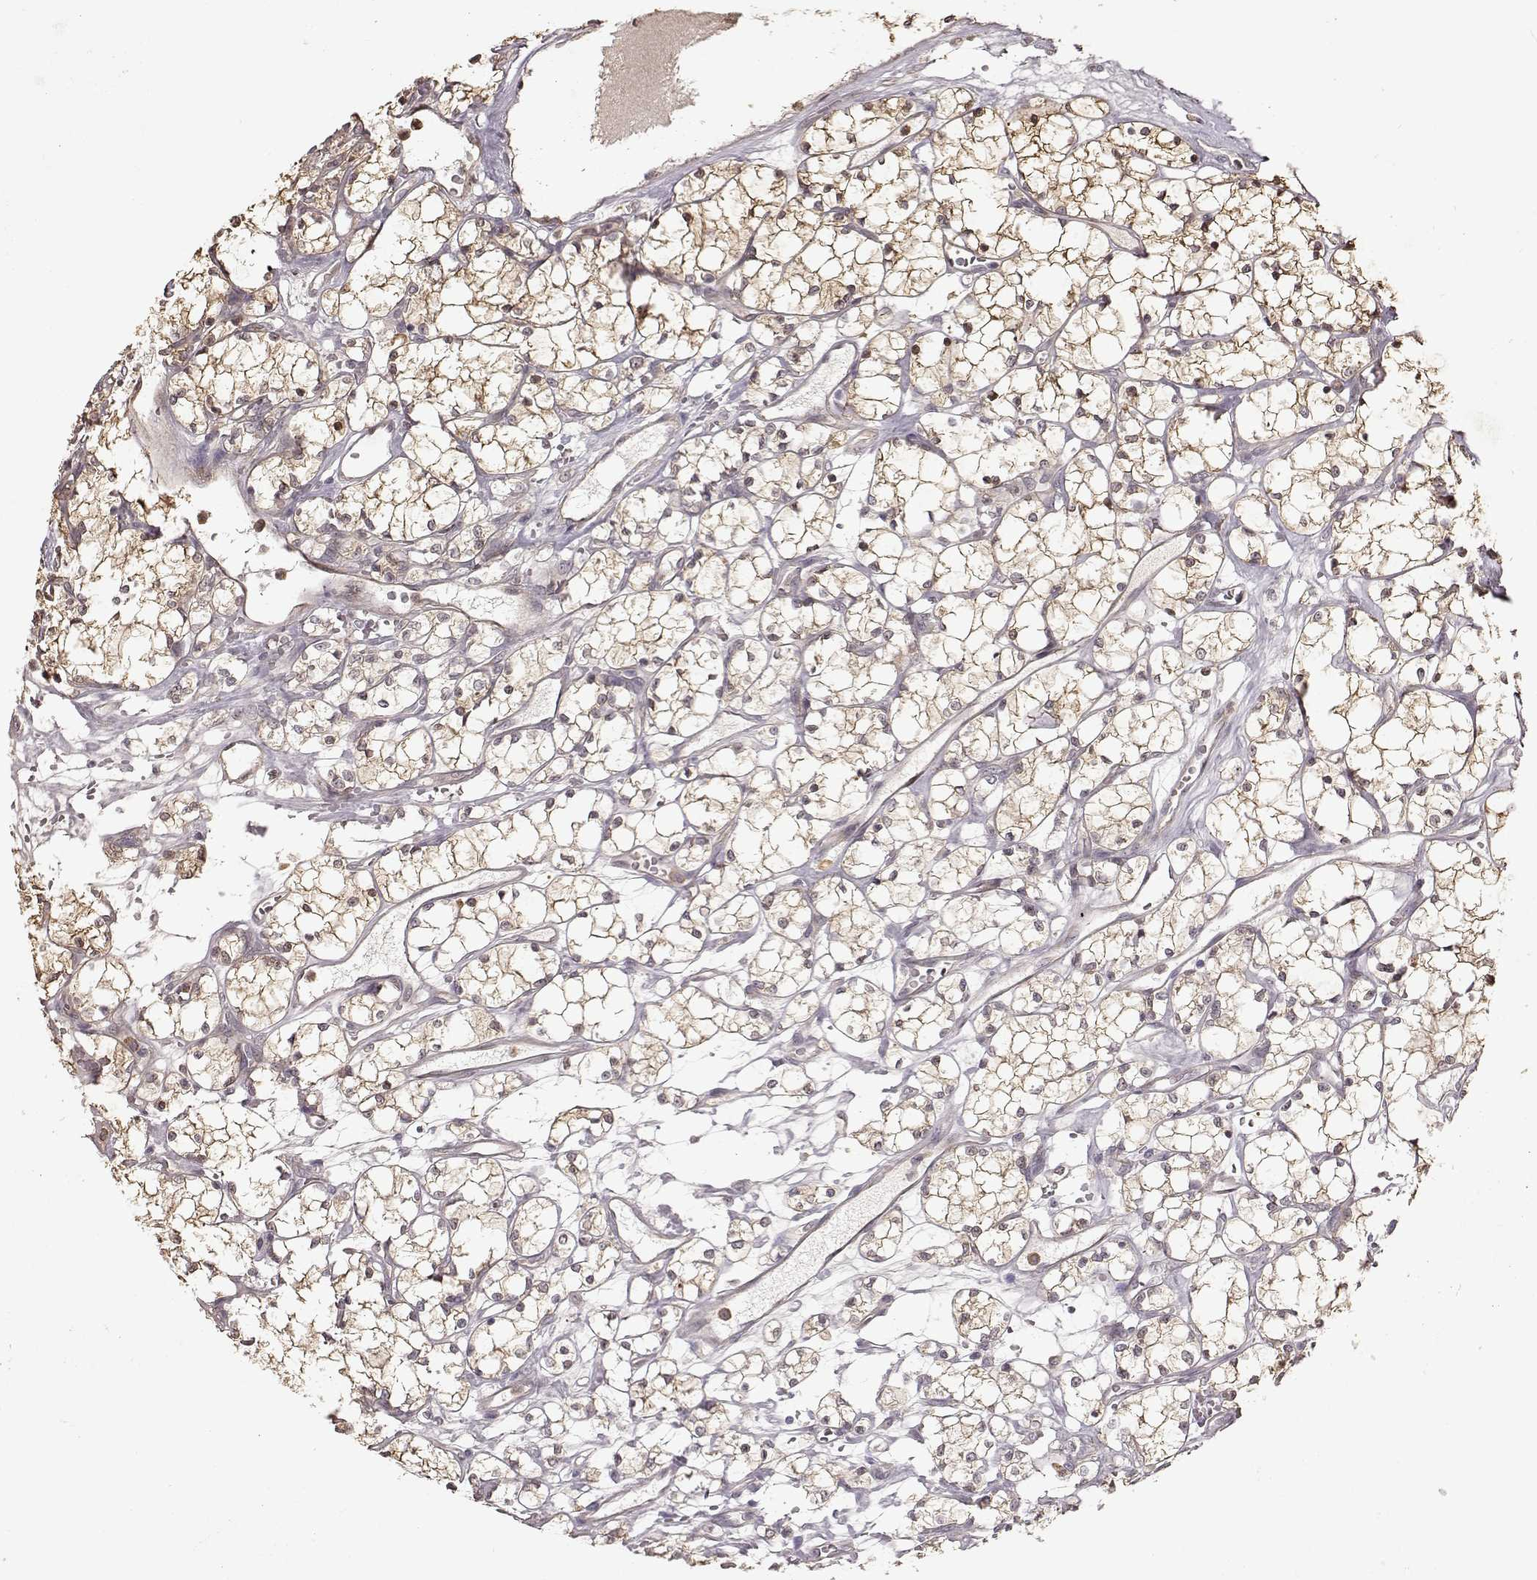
{"staining": {"intensity": "moderate", "quantity": ">75%", "location": "cytoplasmic/membranous"}, "tissue": "renal cancer", "cell_type": "Tumor cells", "image_type": "cancer", "snomed": [{"axis": "morphology", "description": "Adenocarcinoma, NOS"}, {"axis": "topography", "description": "Kidney"}], "caption": "Protein positivity by IHC shows moderate cytoplasmic/membranous expression in approximately >75% of tumor cells in renal cancer. The protein is stained brown, and the nuclei are stained in blue (DAB IHC with brightfield microscopy, high magnification).", "gene": "CRB1", "patient": {"sex": "female", "age": 69}}